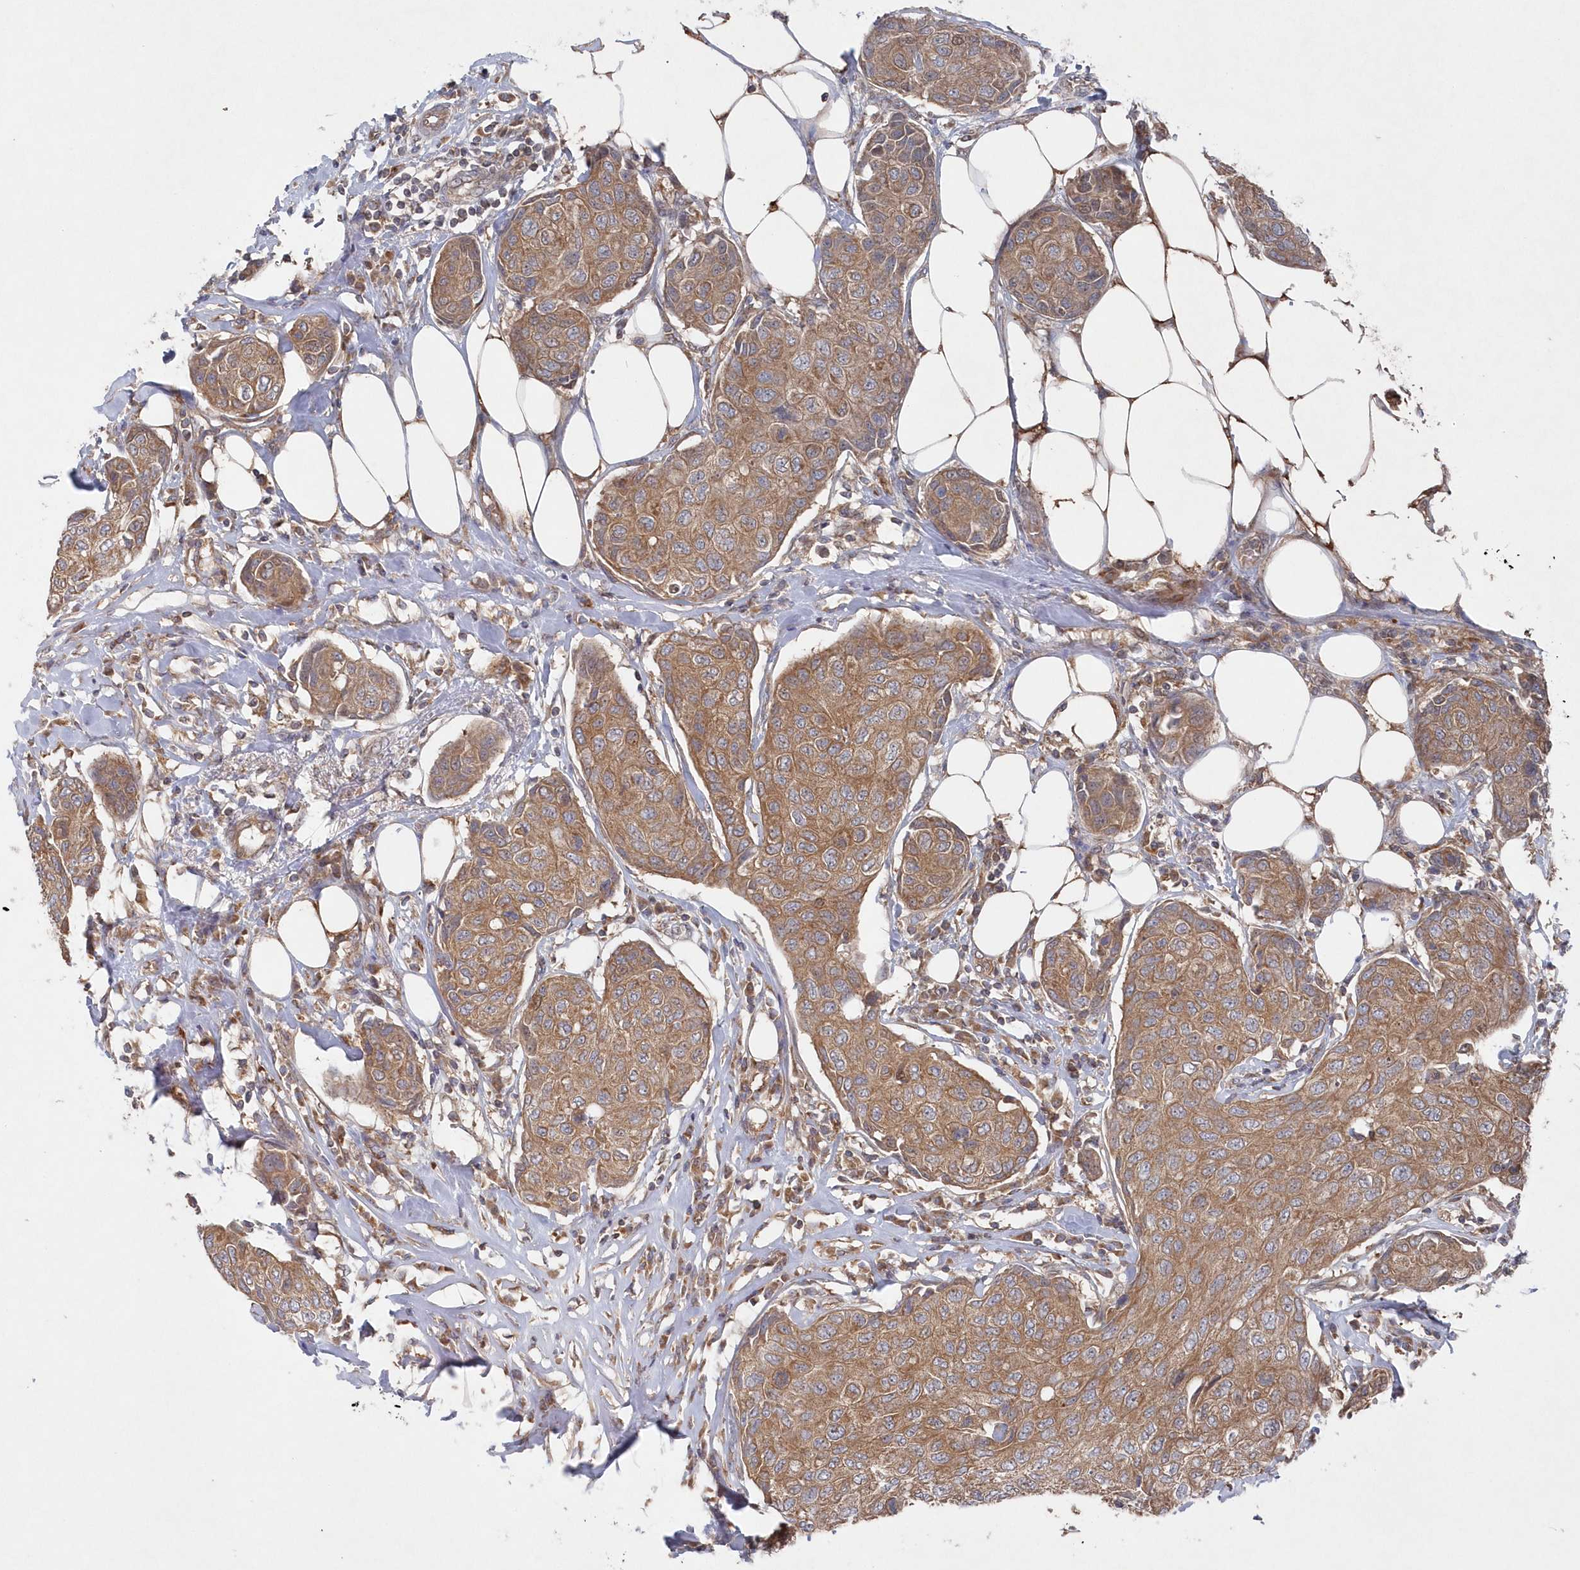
{"staining": {"intensity": "moderate", "quantity": ">75%", "location": "cytoplasmic/membranous"}, "tissue": "breast cancer", "cell_type": "Tumor cells", "image_type": "cancer", "snomed": [{"axis": "morphology", "description": "Duct carcinoma"}, {"axis": "topography", "description": "Breast"}], "caption": "A brown stain labels moderate cytoplasmic/membranous staining of a protein in breast cancer (intraductal carcinoma) tumor cells.", "gene": "ASNSD1", "patient": {"sex": "female", "age": 80}}